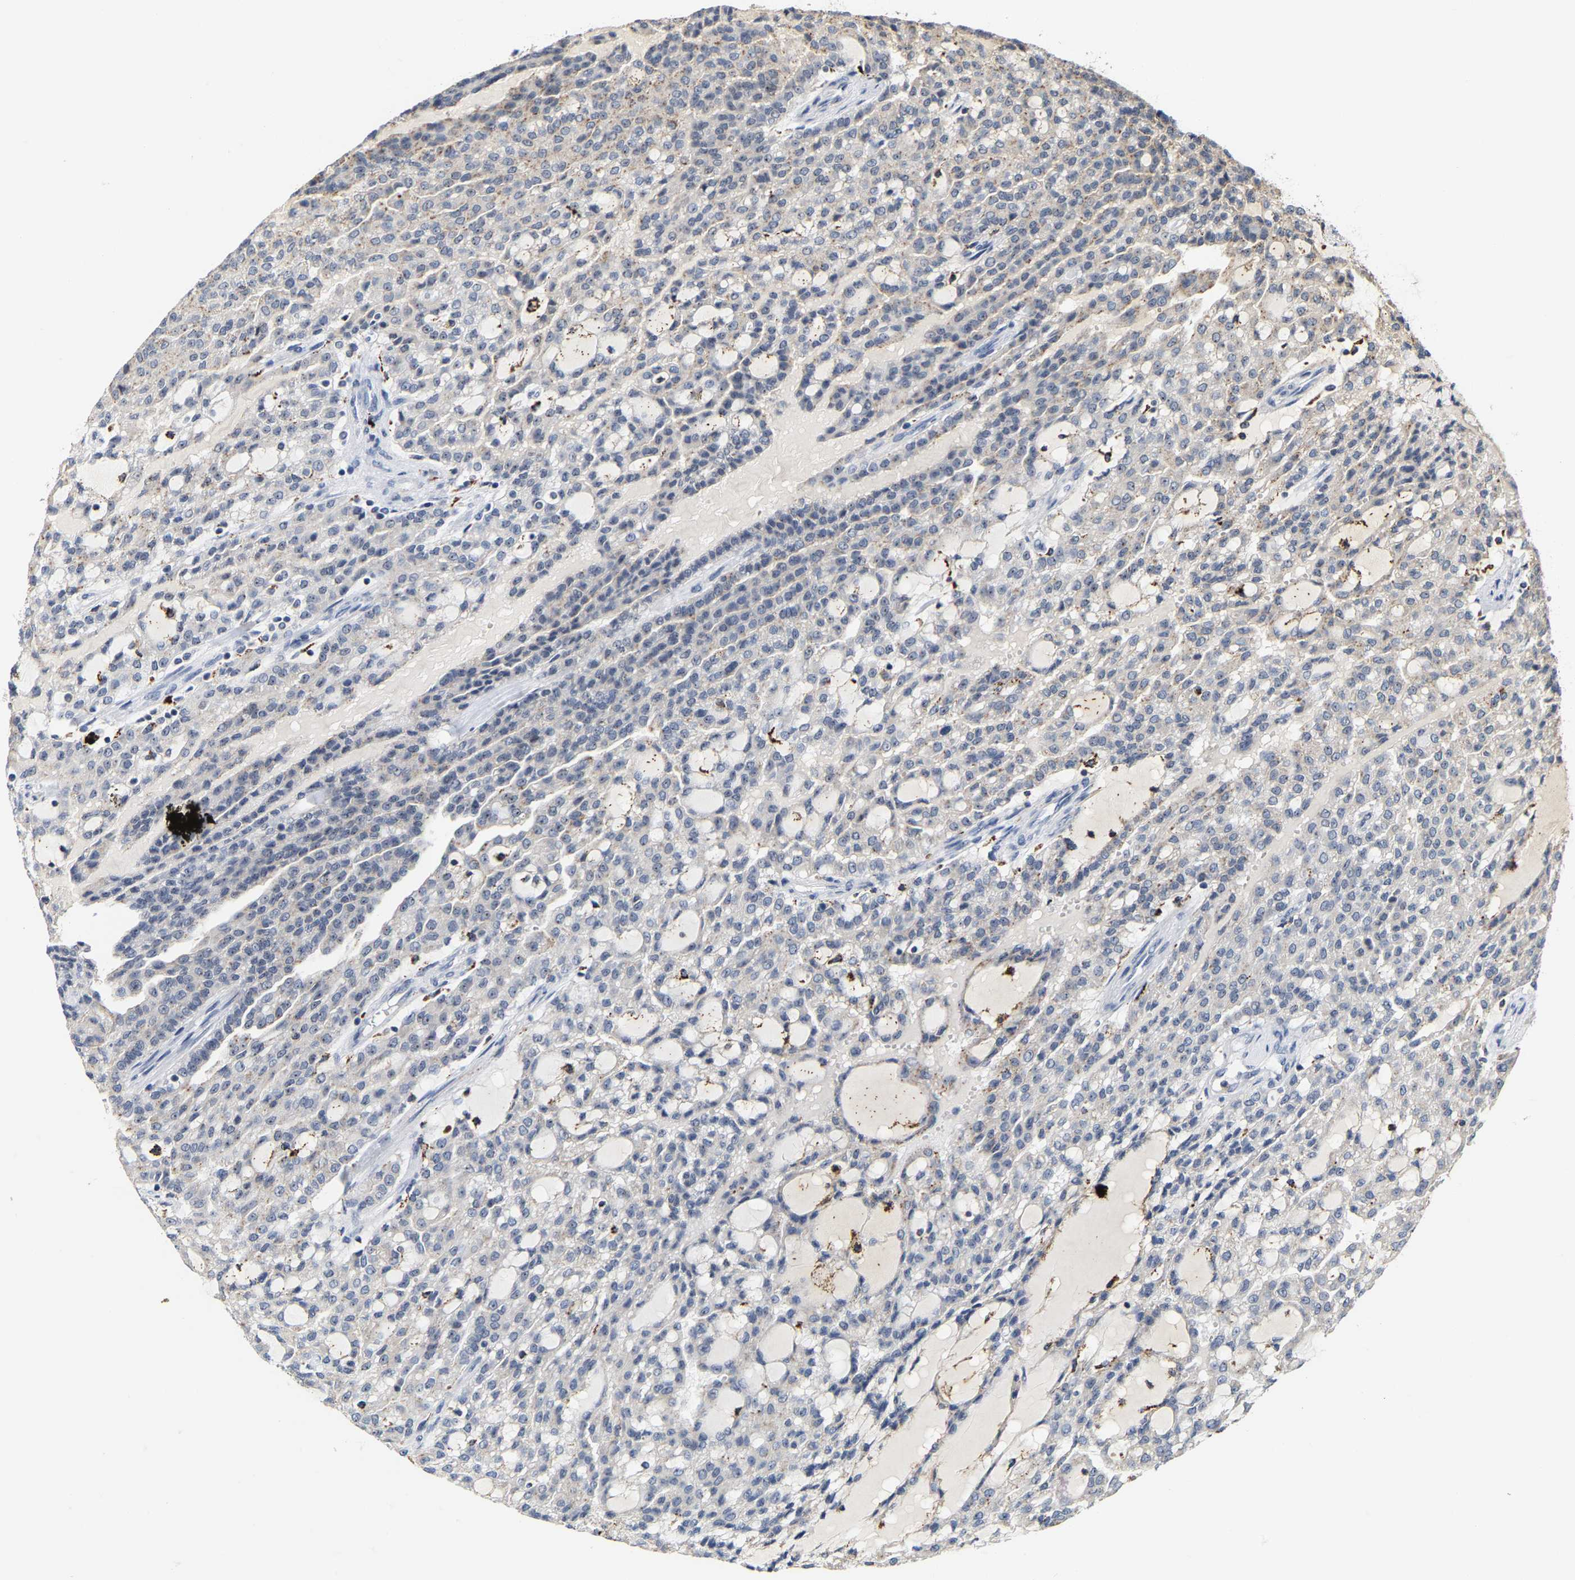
{"staining": {"intensity": "weak", "quantity": "<25%", "location": "cytoplasmic/membranous"}, "tissue": "renal cancer", "cell_type": "Tumor cells", "image_type": "cancer", "snomed": [{"axis": "morphology", "description": "Adenocarcinoma, NOS"}, {"axis": "topography", "description": "Kidney"}], "caption": "Immunohistochemical staining of renal cancer (adenocarcinoma) shows no significant staining in tumor cells.", "gene": "NOP58", "patient": {"sex": "male", "age": 63}}